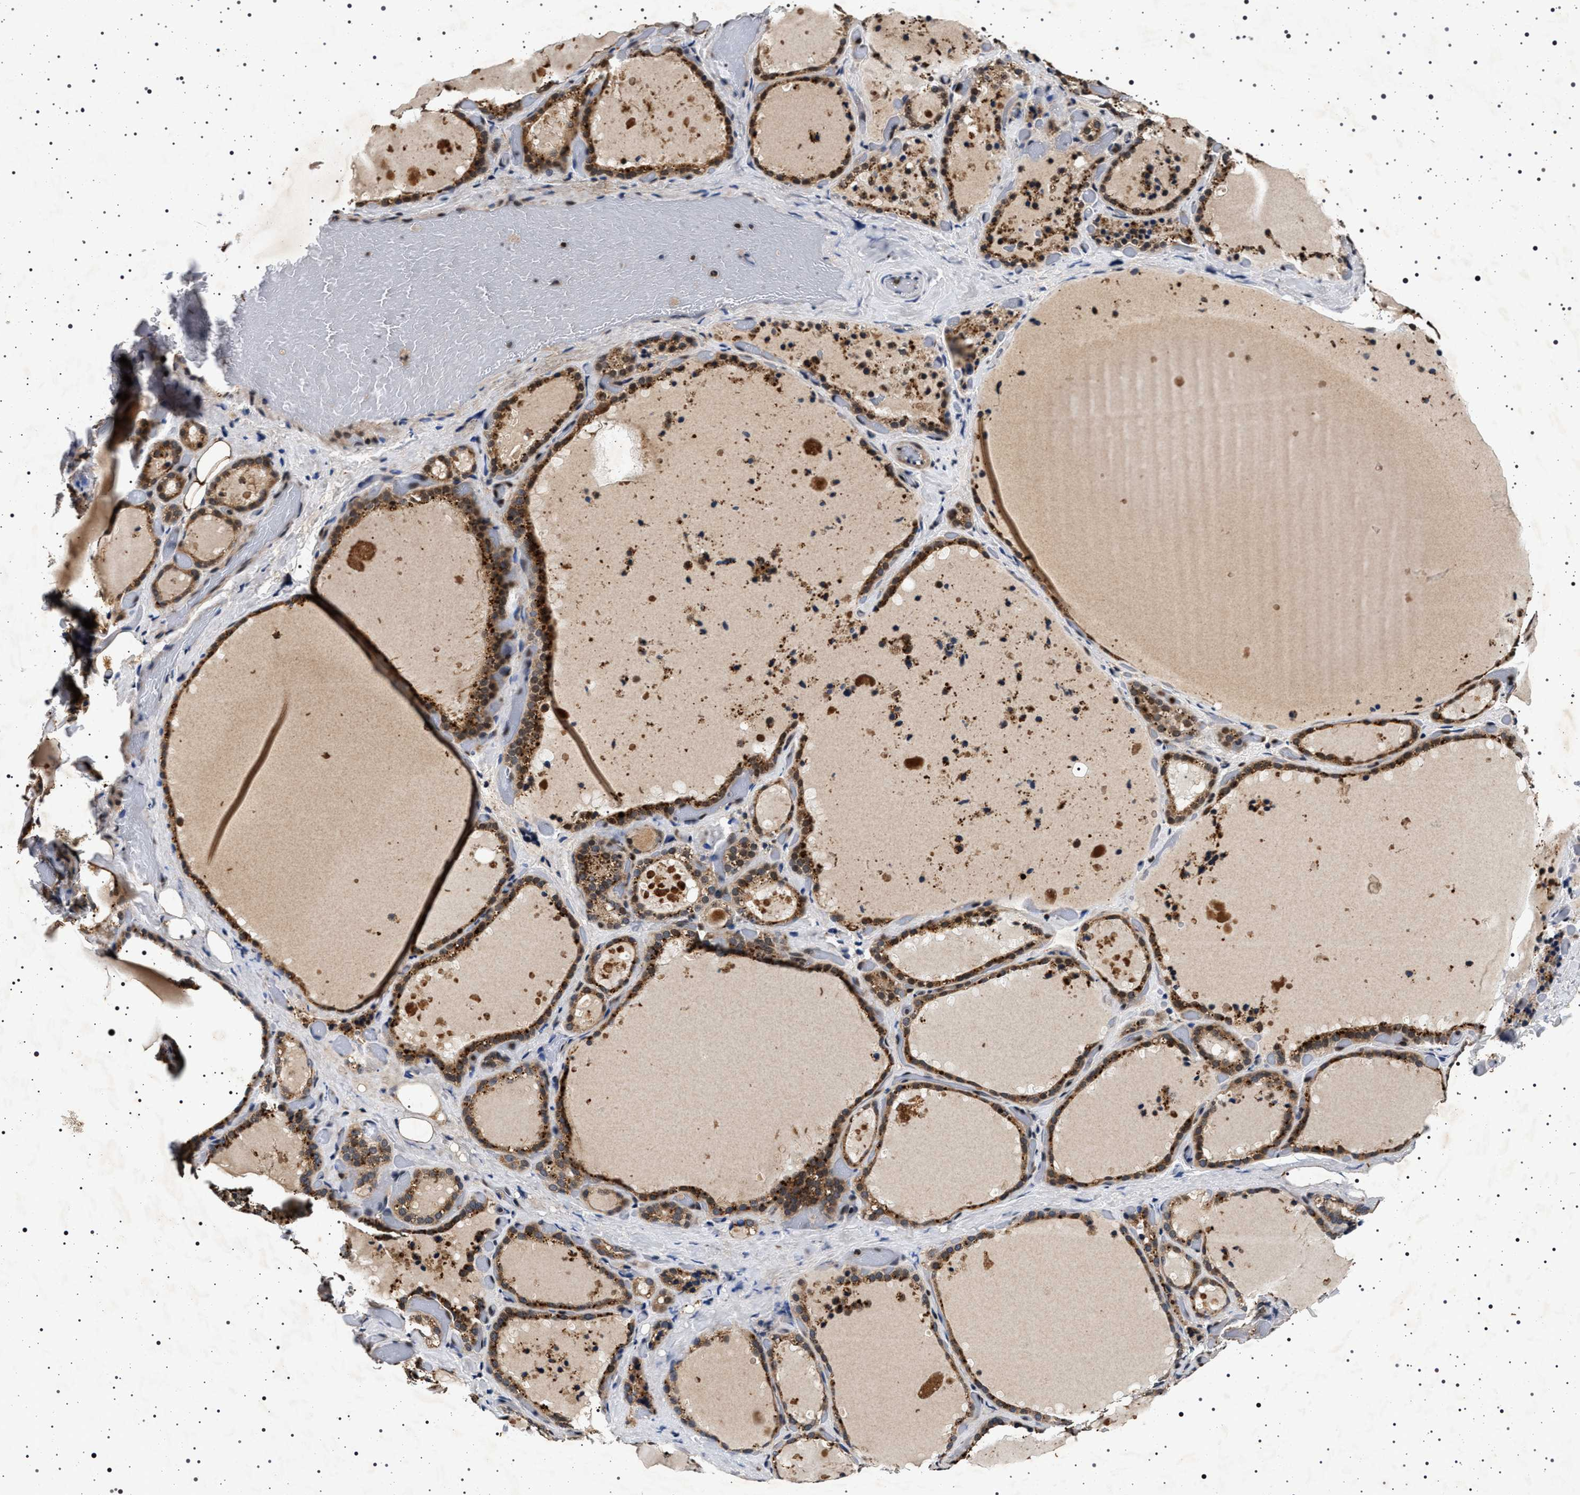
{"staining": {"intensity": "moderate", "quantity": ">75%", "location": "cytoplasmic/membranous"}, "tissue": "thyroid gland", "cell_type": "Glandular cells", "image_type": "normal", "snomed": [{"axis": "morphology", "description": "Normal tissue, NOS"}, {"axis": "topography", "description": "Thyroid gland"}], "caption": "Immunohistochemistry (IHC) (DAB (3,3'-diaminobenzidine)) staining of normal human thyroid gland demonstrates moderate cytoplasmic/membranous protein expression in approximately >75% of glandular cells. (Stains: DAB (3,3'-diaminobenzidine) in brown, nuclei in blue, Microscopy: brightfield microscopy at high magnification).", "gene": "CDKN1B", "patient": {"sex": "female", "age": 44}}